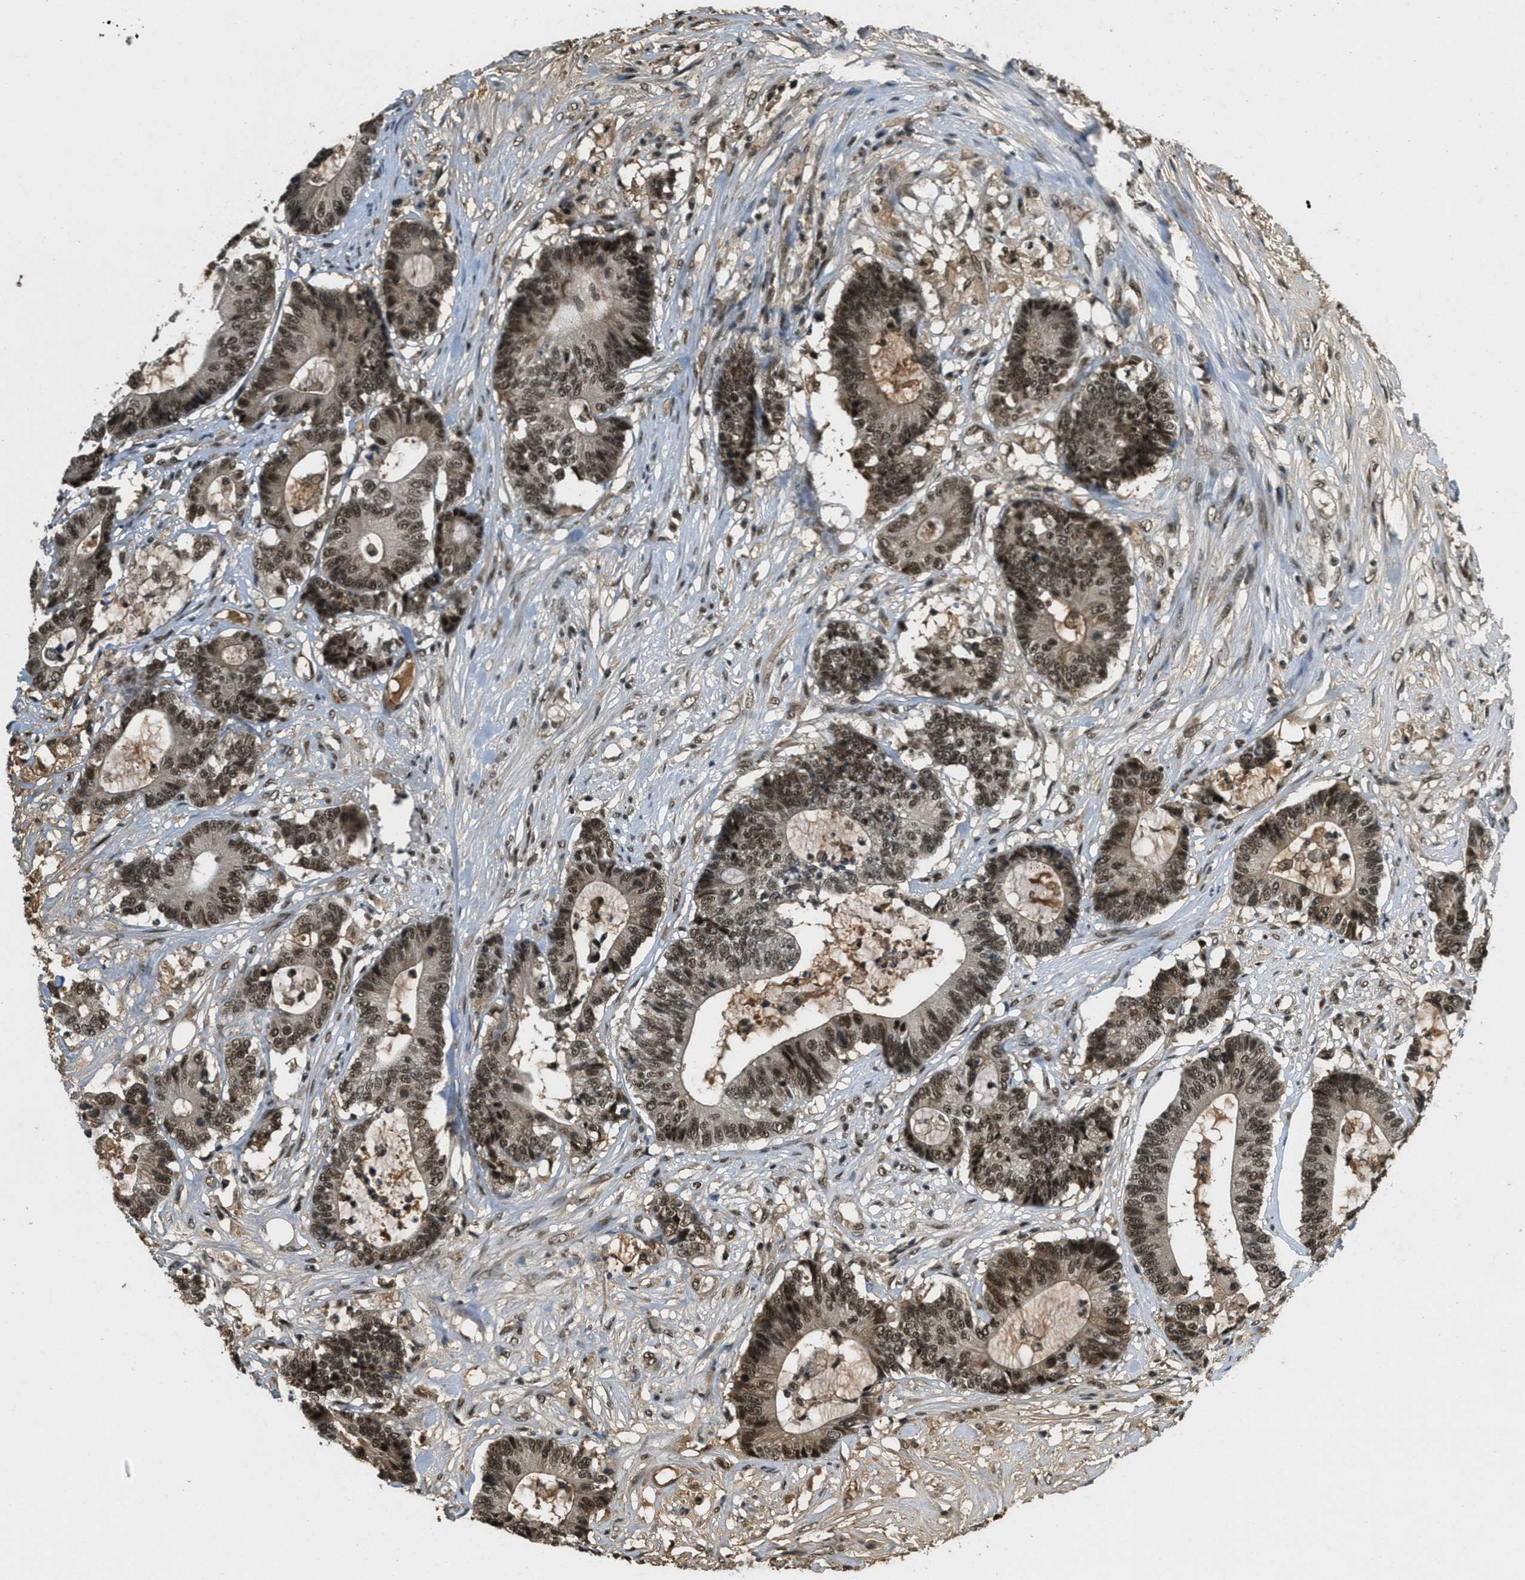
{"staining": {"intensity": "strong", "quantity": ">75%", "location": "nuclear"}, "tissue": "colorectal cancer", "cell_type": "Tumor cells", "image_type": "cancer", "snomed": [{"axis": "morphology", "description": "Adenocarcinoma, NOS"}, {"axis": "topography", "description": "Colon"}], "caption": "Immunohistochemistry (IHC) micrograph of neoplastic tissue: colorectal cancer stained using immunohistochemistry displays high levels of strong protein expression localized specifically in the nuclear of tumor cells, appearing as a nuclear brown color.", "gene": "ZNF148", "patient": {"sex": "female", "age": 84}}